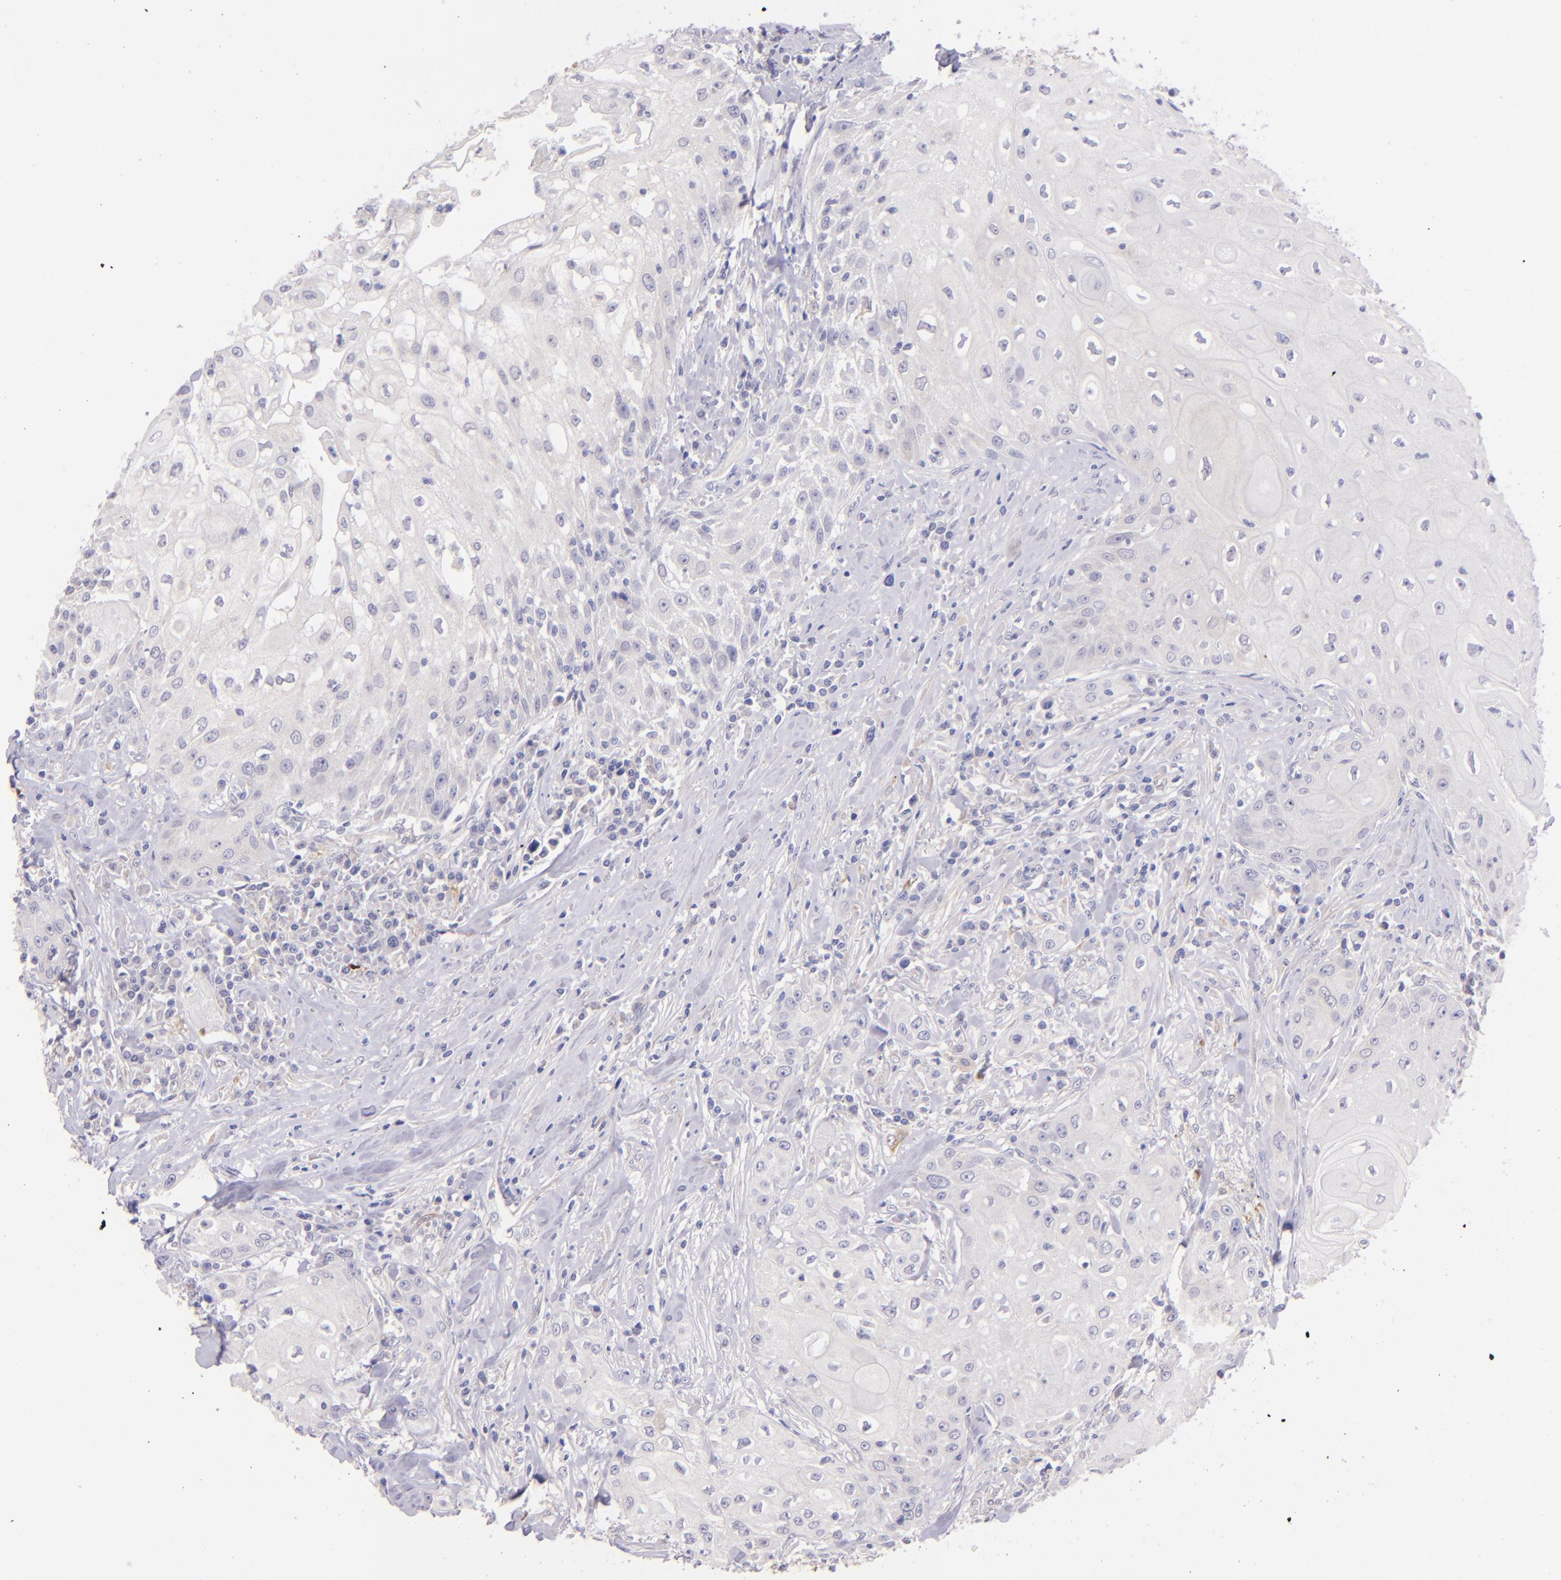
{"staining": {"intensity": "weak", "quantity": ">75%", "location": "cytoplasmic/membranous"}, "tissue": "head and neck cancer", "cell_type": "Tumor cells", "image_type": "cancer", "snomed": [{"axis": "morphology", "description": "Squamous cell carcinoma, NOS"}, {"axis": "topography", "description": "Oral tissue"}, {"axis": "topography", "description": "Head-Neck"}], "caption": "A histopathology image of squamous cell carcinoma (head and neck) stained for a protein reveals weak cytoplasmic/membranous brown staining in tumor cells.", "gene": "SH2D4A", "patient": {"sex": "female", "age": 82}}